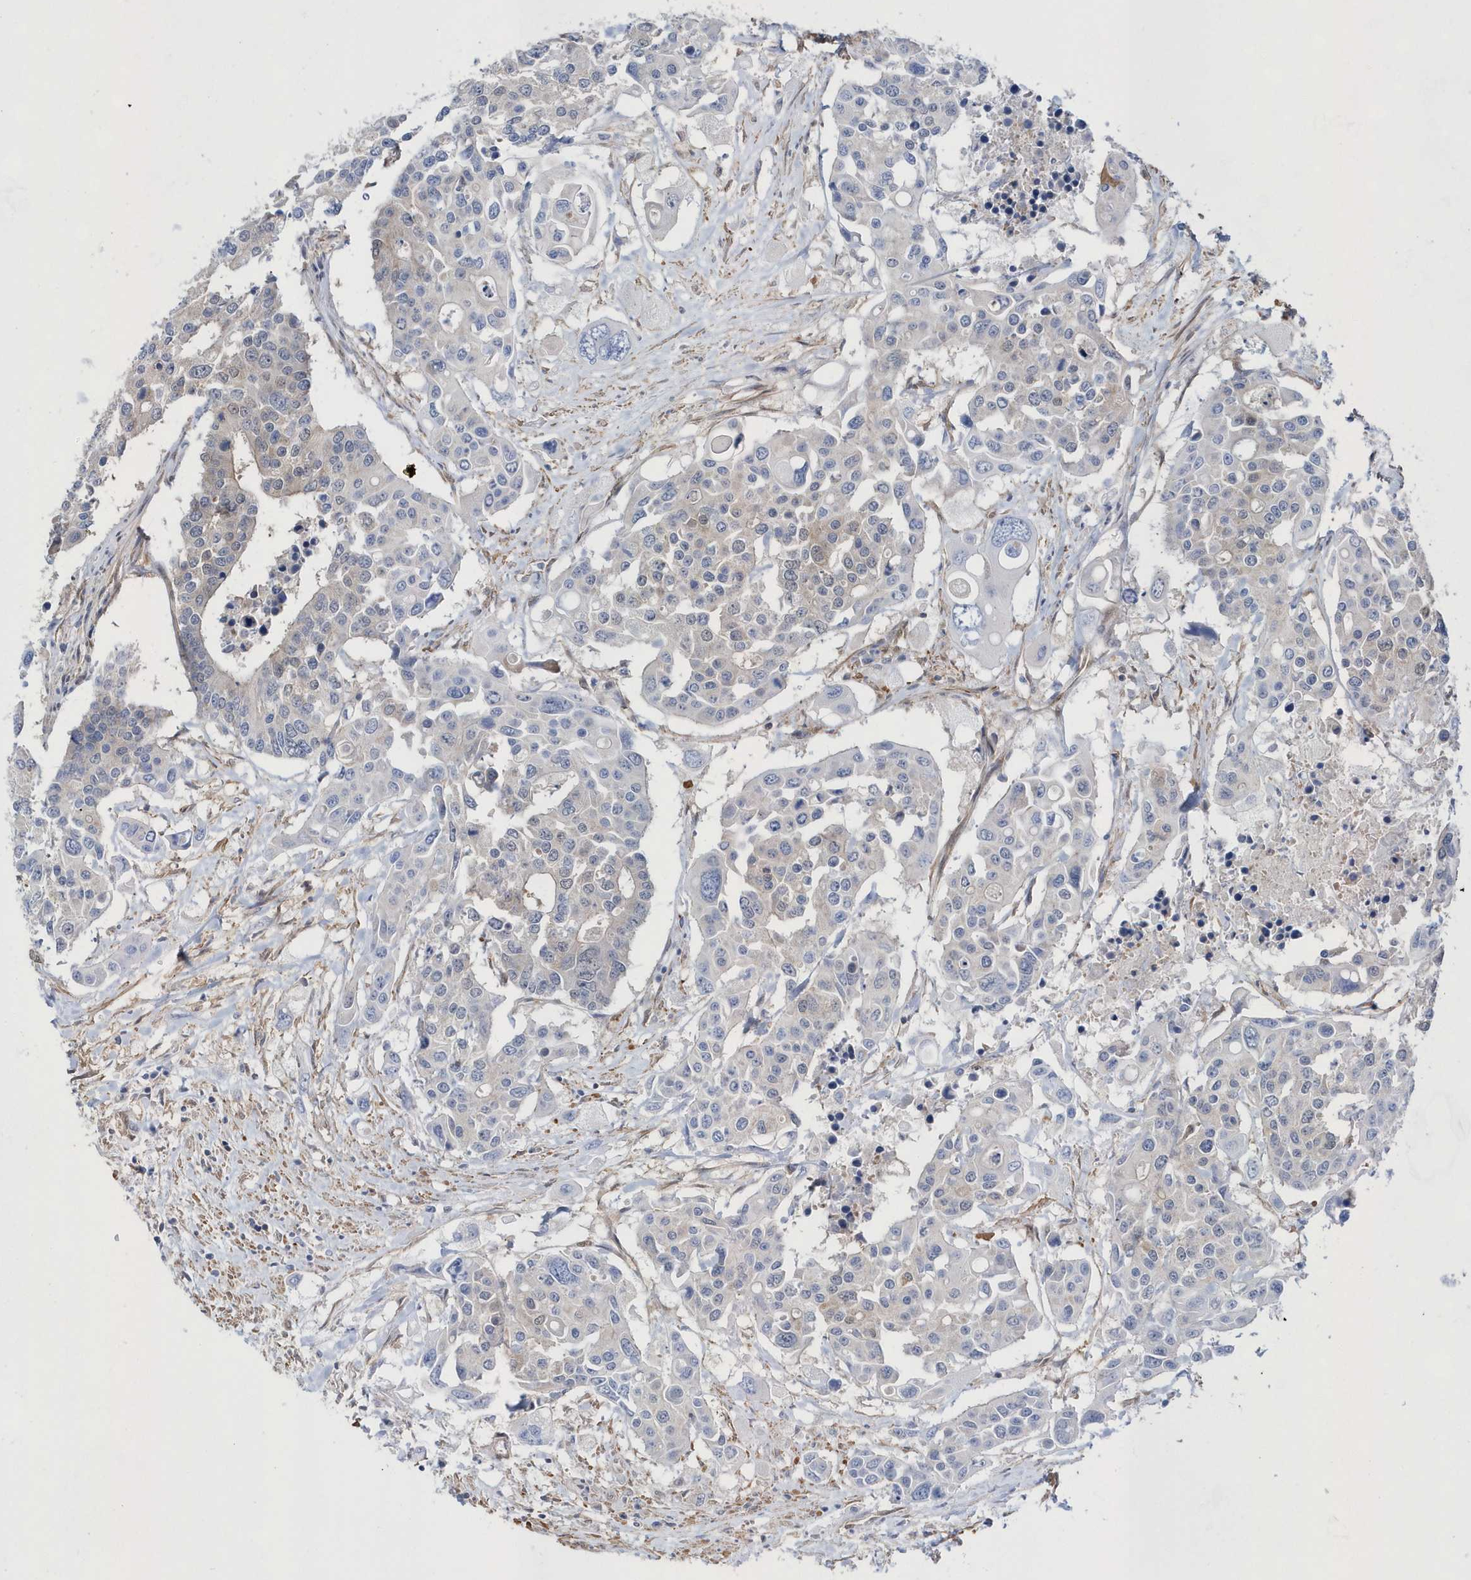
{"staining": {"intensity": "weak", "quantity": "<25%", "location": "cytoplasmic/membranous"}, "tissue": "colorectal cancer", "cell_type": "Tumor cells", "image_type": "cancer", "snomed": [{"axis": "morphology", "description": "Adenocarcinoma, NOS"}, {"axis": "topography", "description": "Colon"}], "caption": "High power microscopy photomicrograph of an immunohistochemistry photomicrograph of colorectal cancer (adenocarcinoma), revealing no significant expression in tumor cells. Brightfield microscopy of immunohistochemistry (IHC) stained with DAB (3,3'-diaminobenzidine) (brown) and hematoxylin (blue), captured at high magnification.", "gene": "BDH2", "patient": {"sex": "male", "age": 77}}